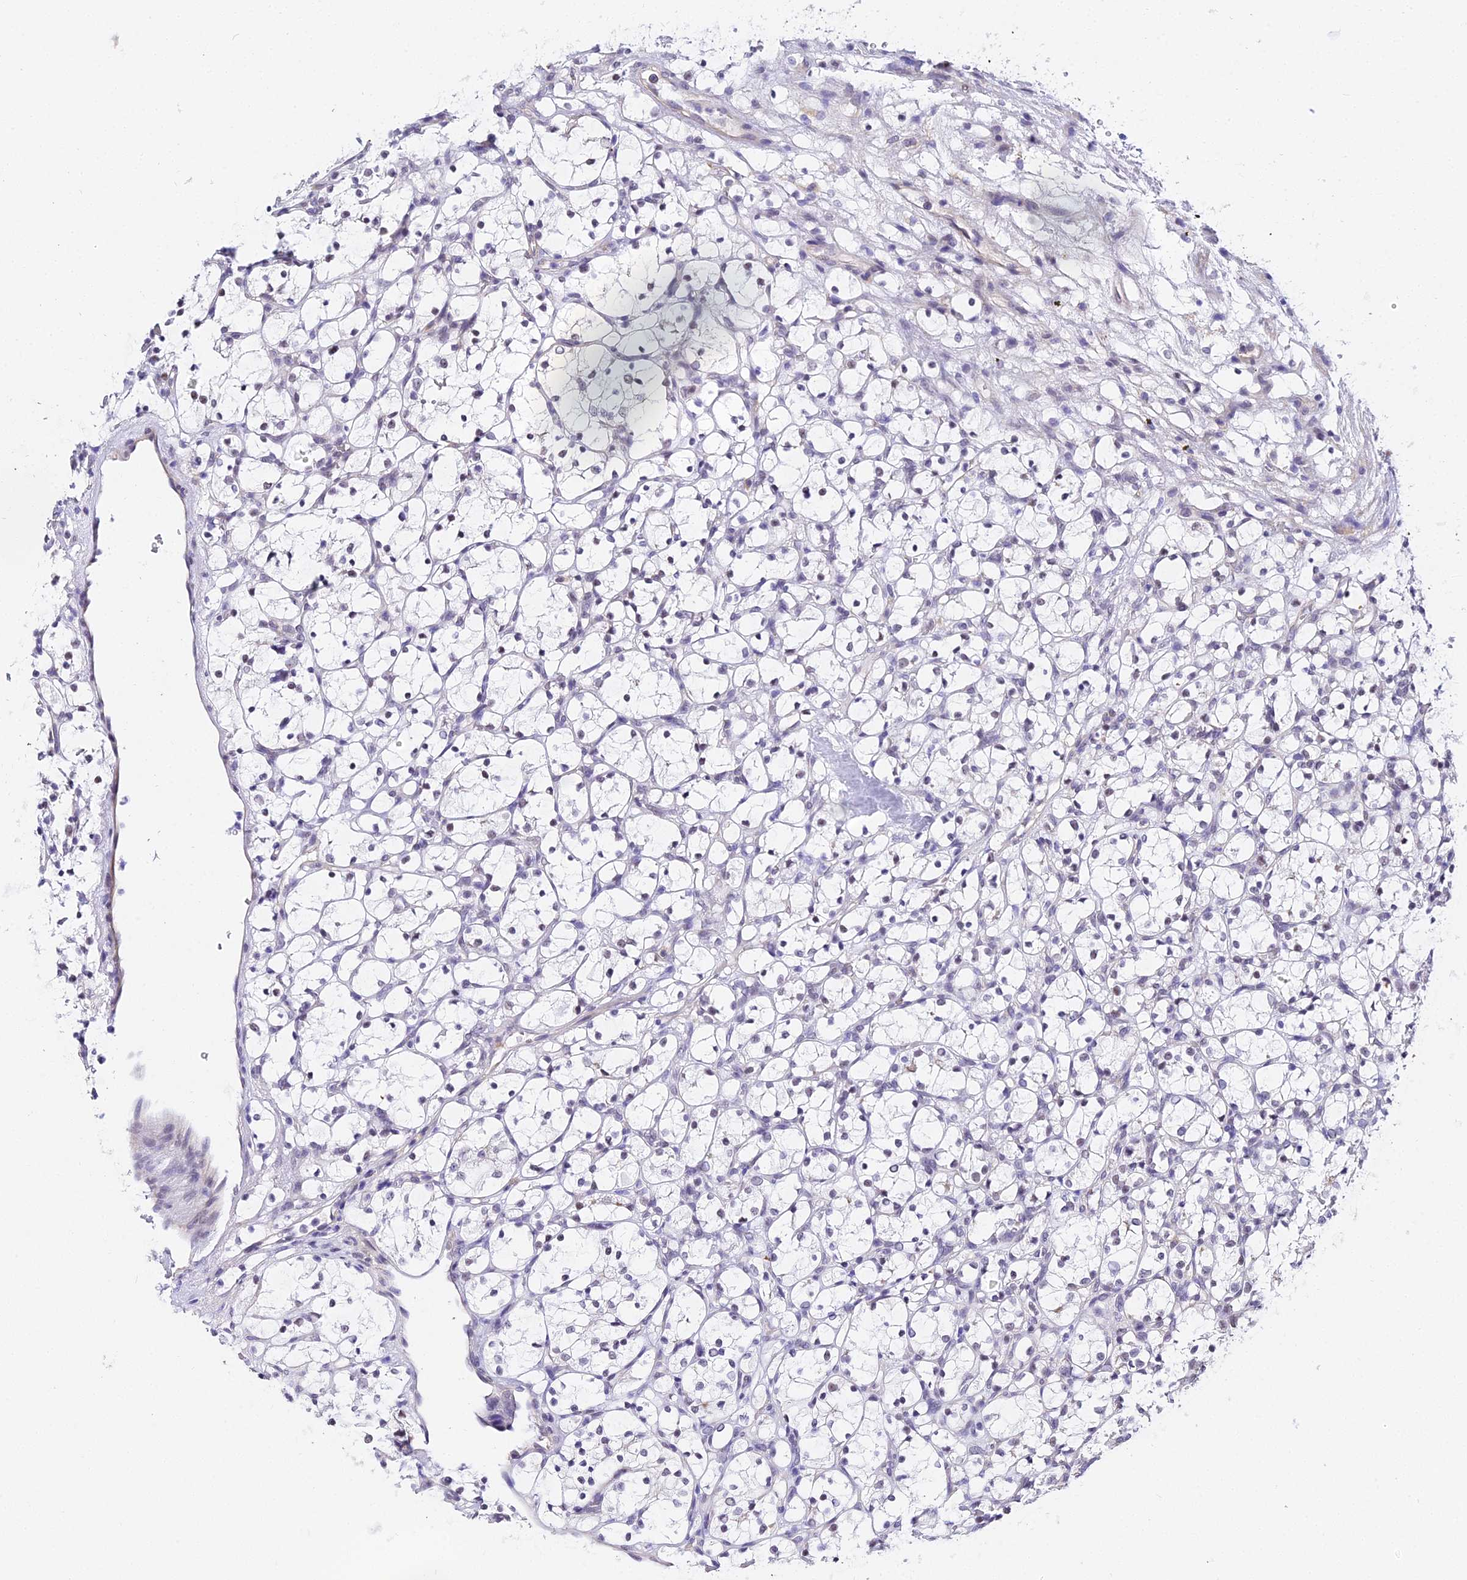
{"staining": {"intensity": "negative", "quantity": "none", "location": "none"}, "tissue": "renal cancer", "cell_type": "Tumor cells", "image_type": "cancer", "snomed": [{"axis": "morphology", "description": "Adenocarcinoma, NOS"}, {"axis": "topography", "description": "Kidney"}], "caption": "IHC histopathology image of renal cancer (adenocarcinoma) stained for a protein (brown), which reveals no expression in tumor cells.", "gene": "ZNF628", "patient": {"sex": "female", "age": 69}}